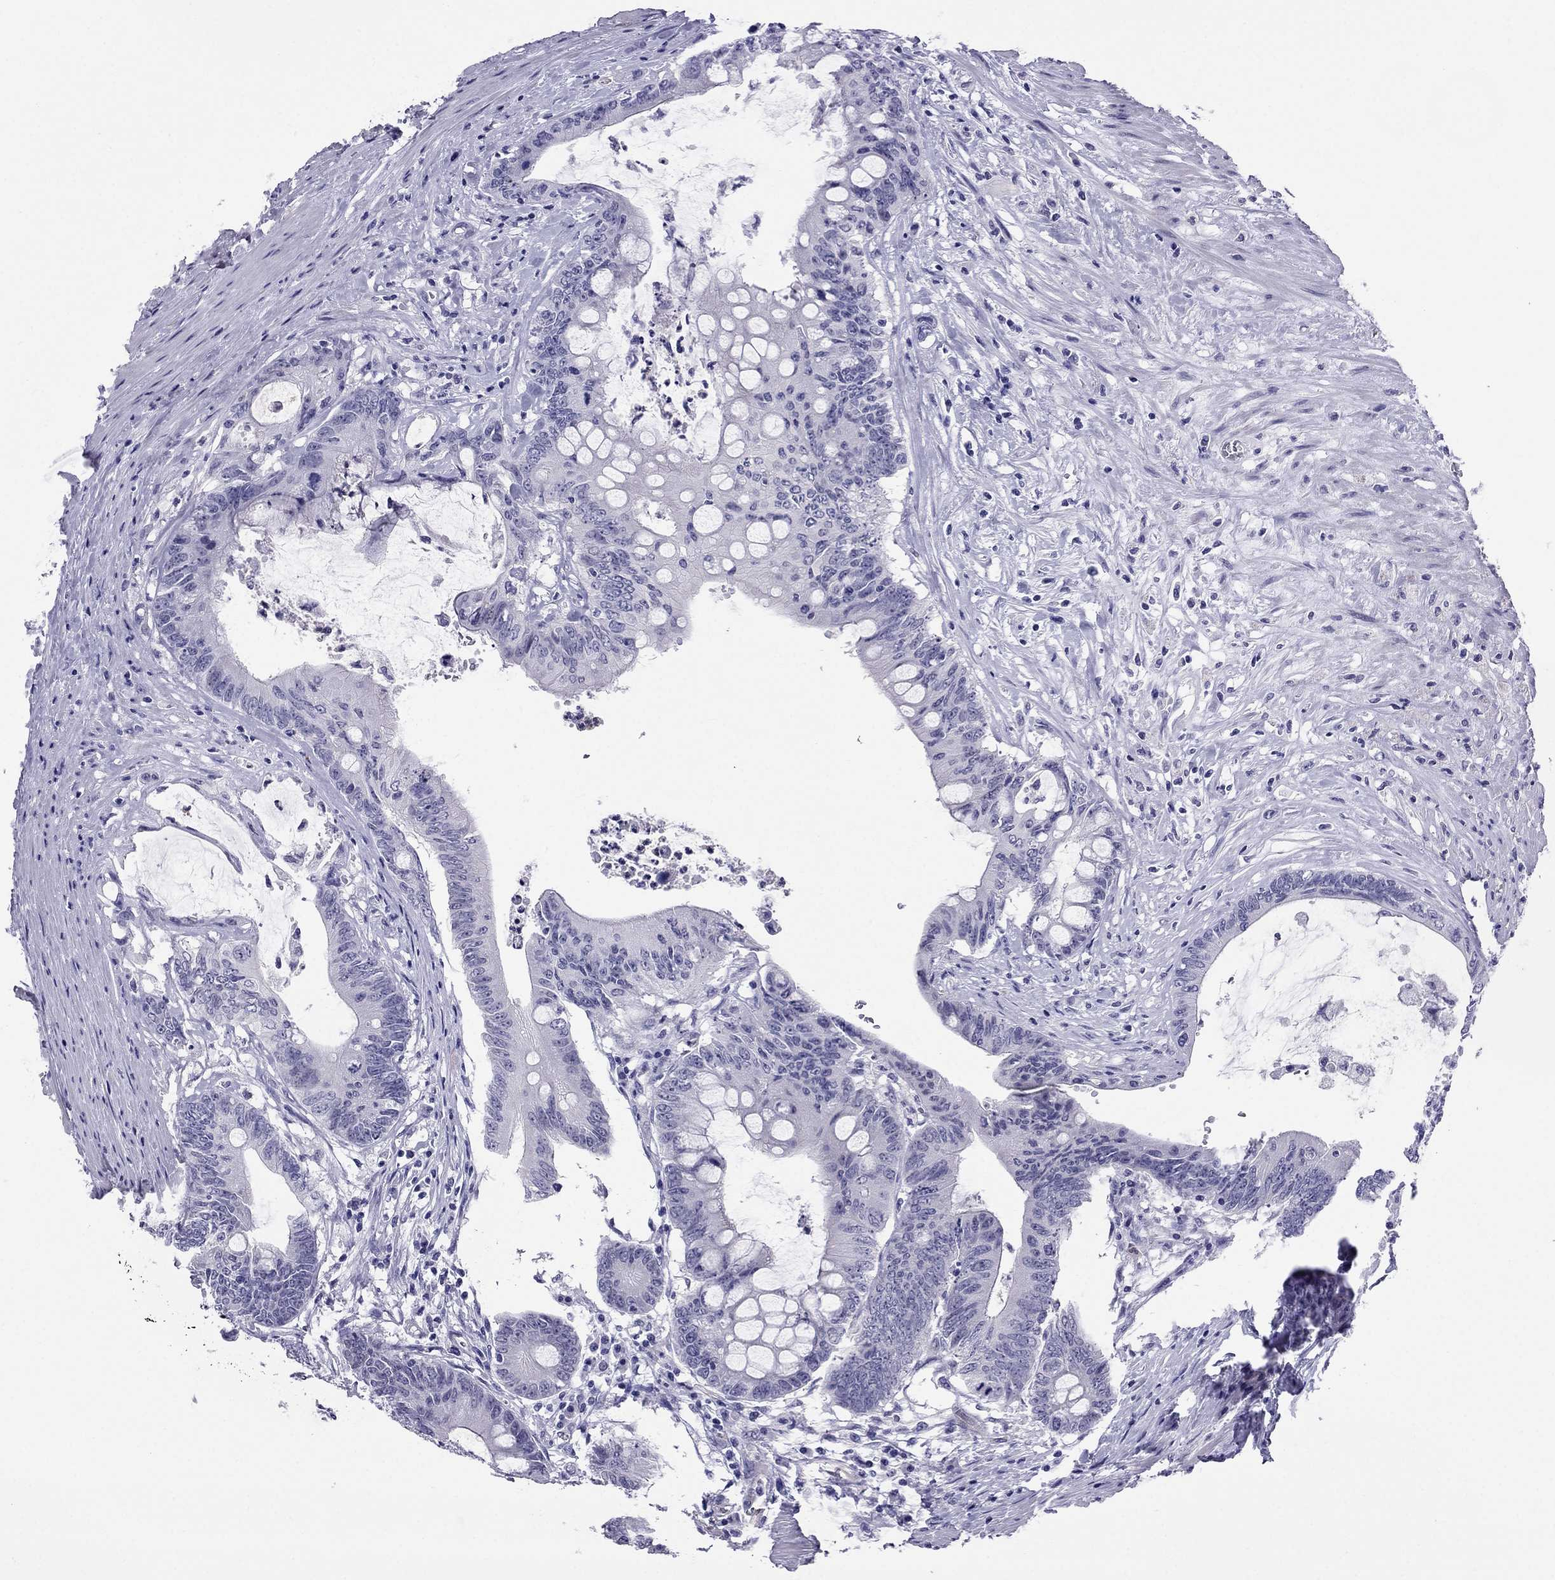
{"staining": {"intensity": "negative", "quantity": "none", "location": "none"}, "tissue": "colorectal cancer", "cell_type": "Tumor cells", "image_type": "cancer", "snomed": [{"axis": "morphology", "description": "Adenocarcinoma, NOS"}, {"axis": "topography", "description": "Rectum"}], "caption": "A high-resolution micrograph shows immunohistochemistry staining of colorectal cancer (adenocarcinoma), which displays no significant positivity in tumor cells.", "gene": "CROCC2", "patient": {"sex": "male", "age": 59}}